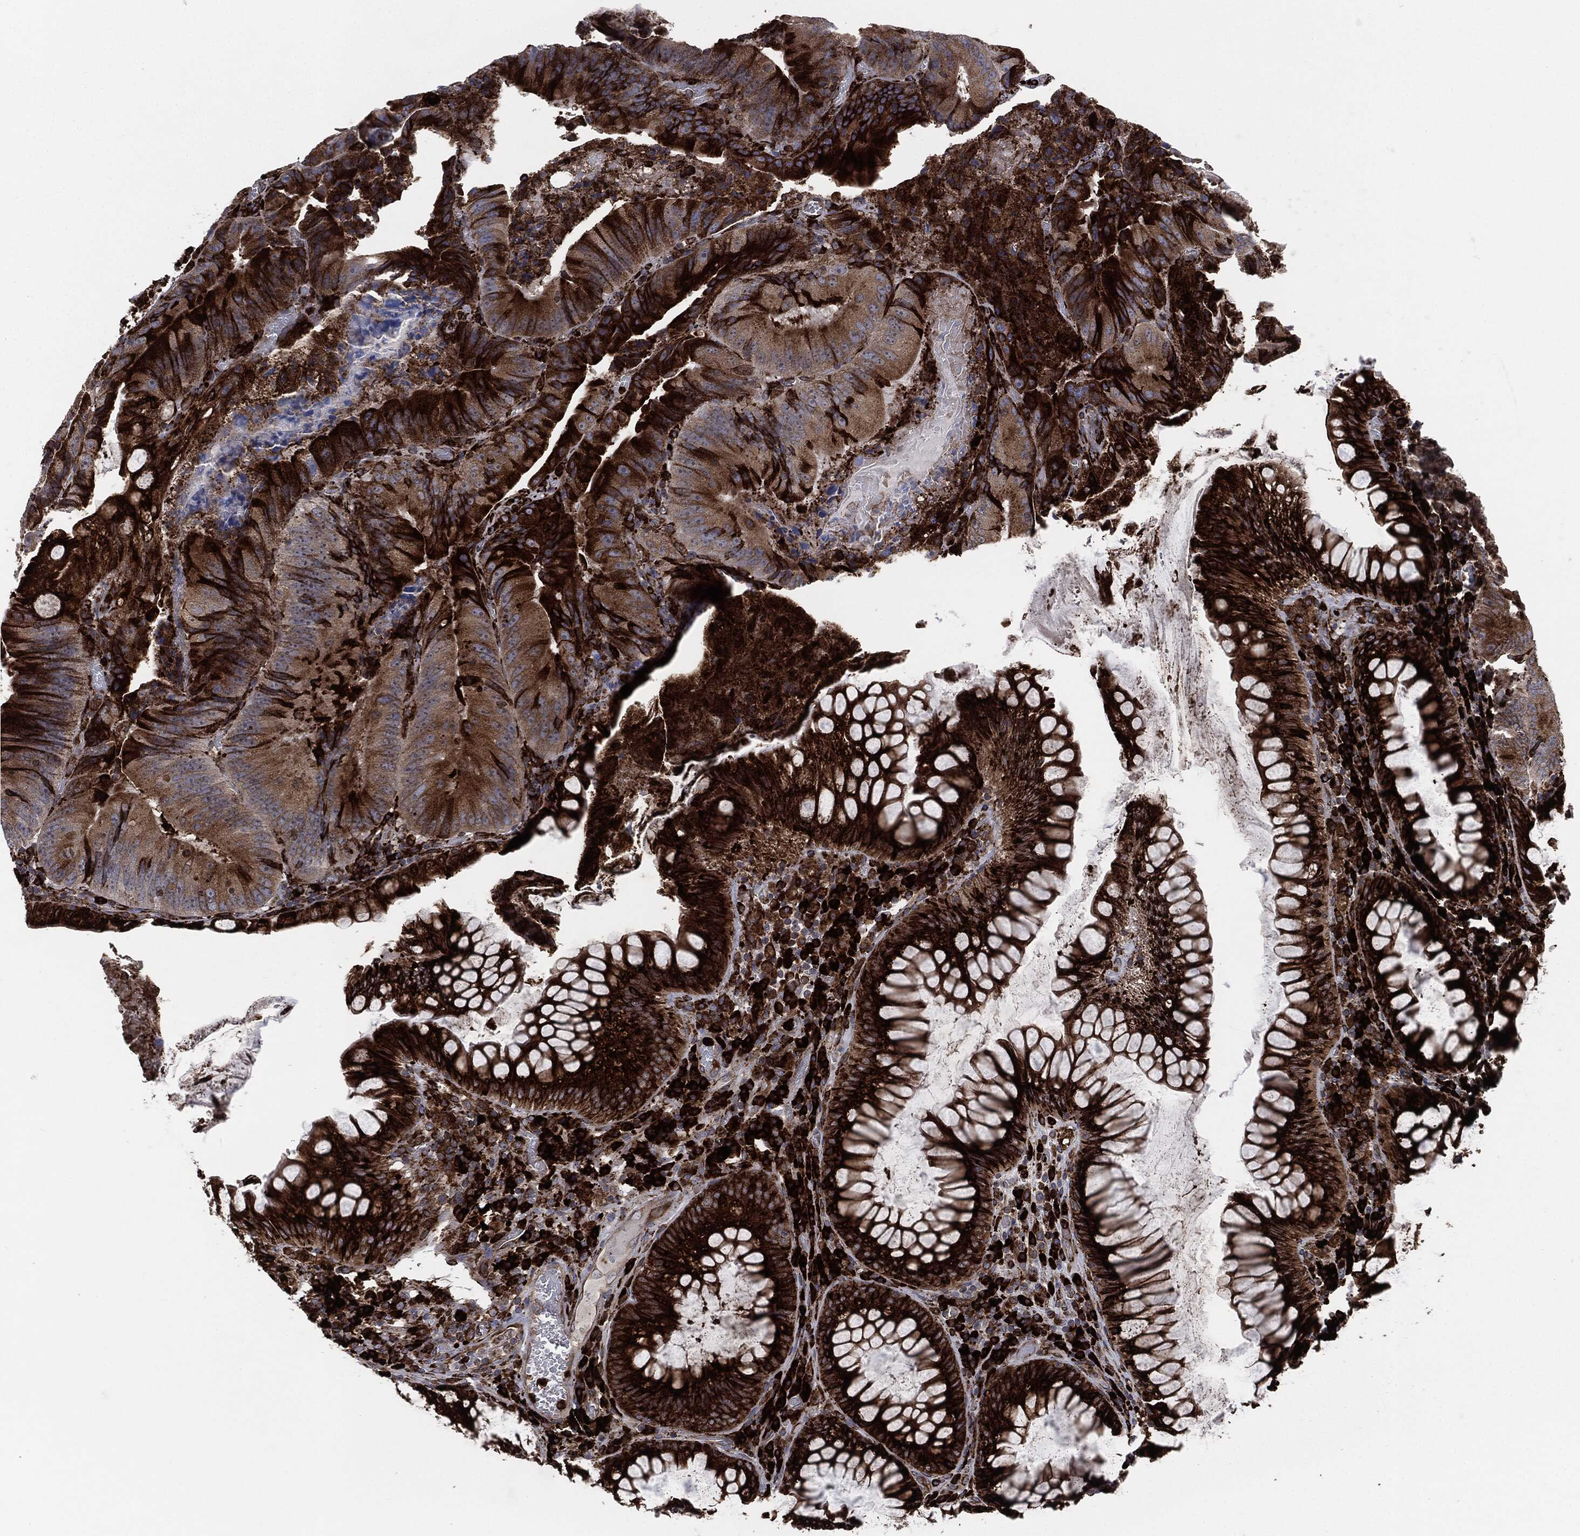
{"staining": {"intensity": "strong", "quantity": ">75%", "location": "cytoplasmic/membranous"}, "tissue": "colorectal cancer", "cell_type": "Tumor cells", "image_type": "cancer", "snomed": [{"axis": "morphology", "description": "Adenocarcinoma, NOS"}, {"axis": "topography", "description": "Colon"}], "caption": "The histopathology image demonstrates a brown stain indicating the presence of a protein in the cytoplasmic/membranous of tumor cells in colorectal cancer (adenocarcinoma).", "gene": "CALR", "patient": {"sex": "female", "age": 86}}